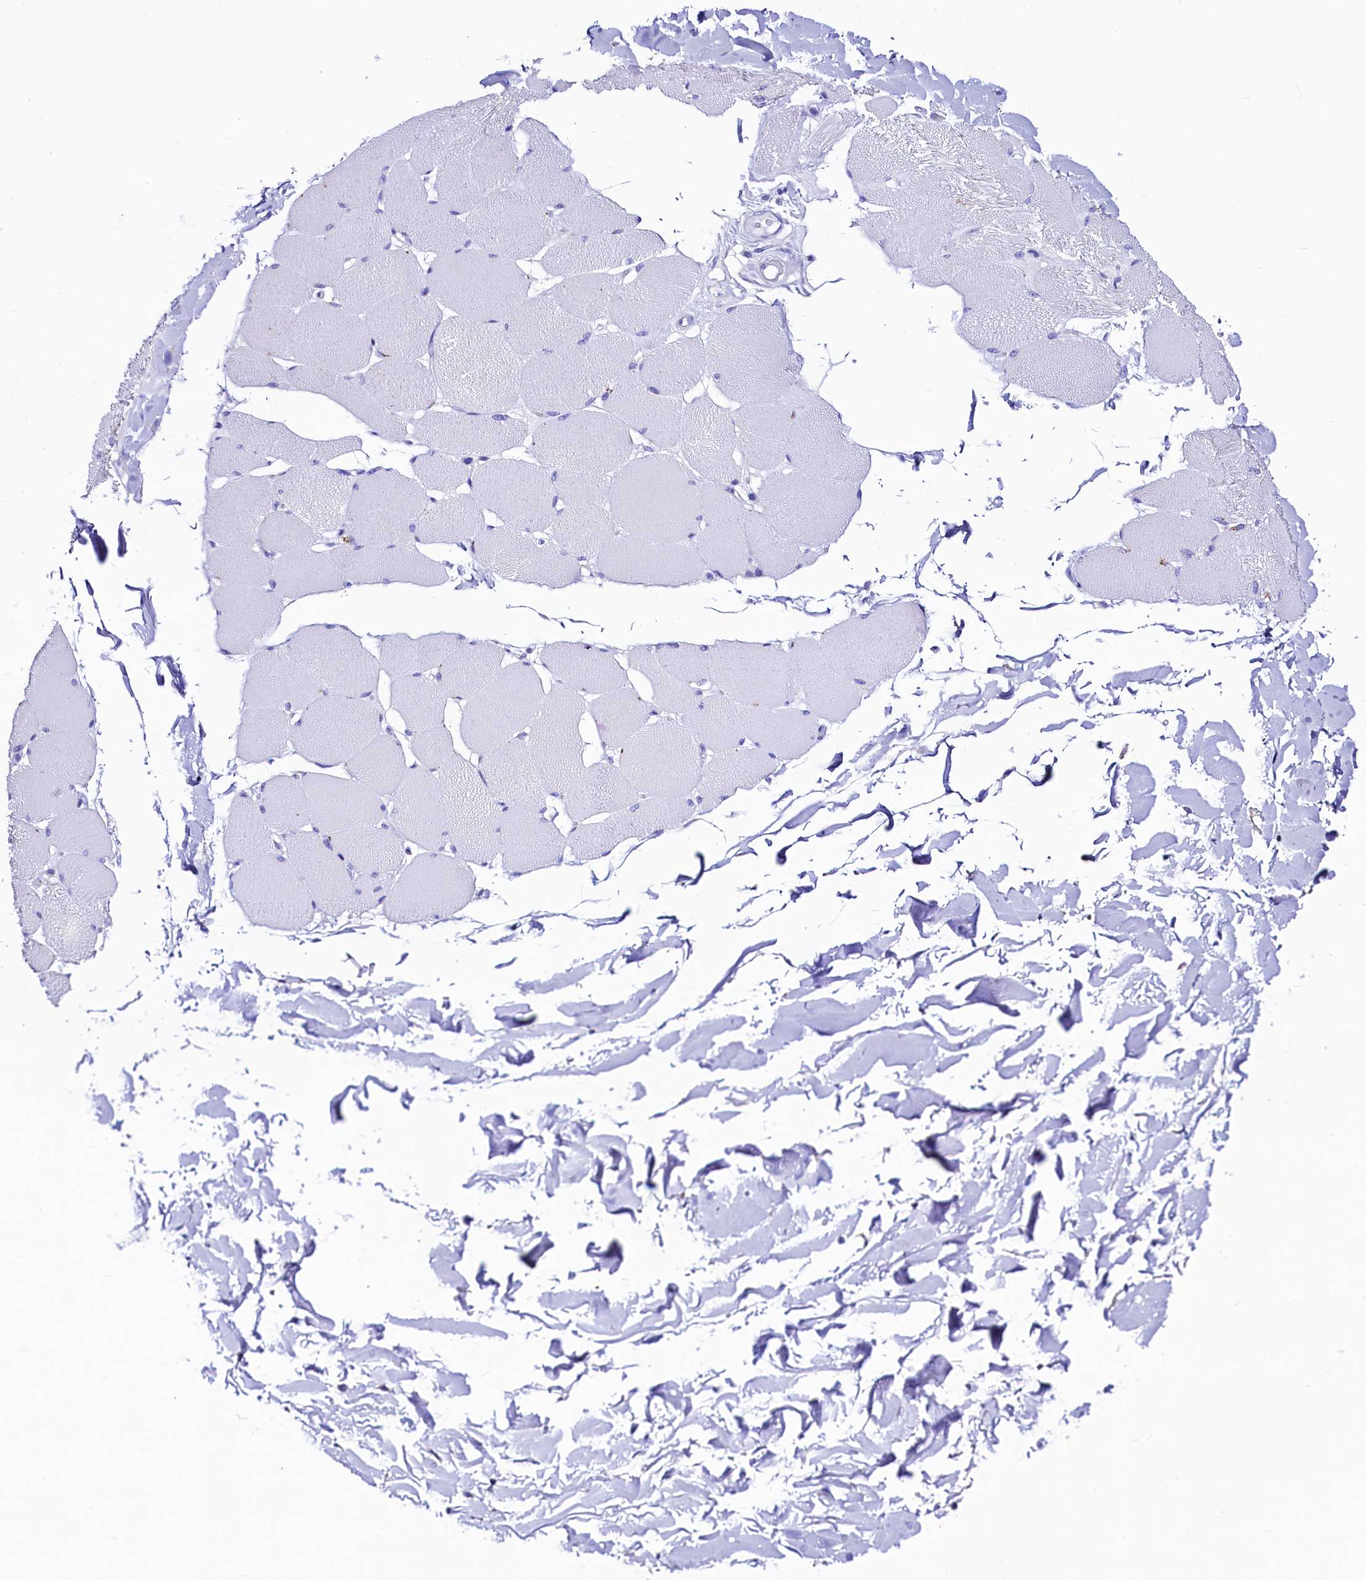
{"staining": {"intensity": "negative", "quantity": "none", "location": "none"}, "tissue": "skeletal muscle", "cell_type": "Myocytes", "image_type": "normal", "snomed": [{"axis": "morphology", "description": "Normal tissue, NOS"}, {"axis": "topography", "description": "Skin"}, {"axis": "topography", "description": "Skeletal muscle"}], "caption": "This is an IHC photomicrograph of unremarkable skeletal muscle. There is no positivity in myocytes.", "gene": "RBP3", "patient": {"sex": "male", "age": 83}}